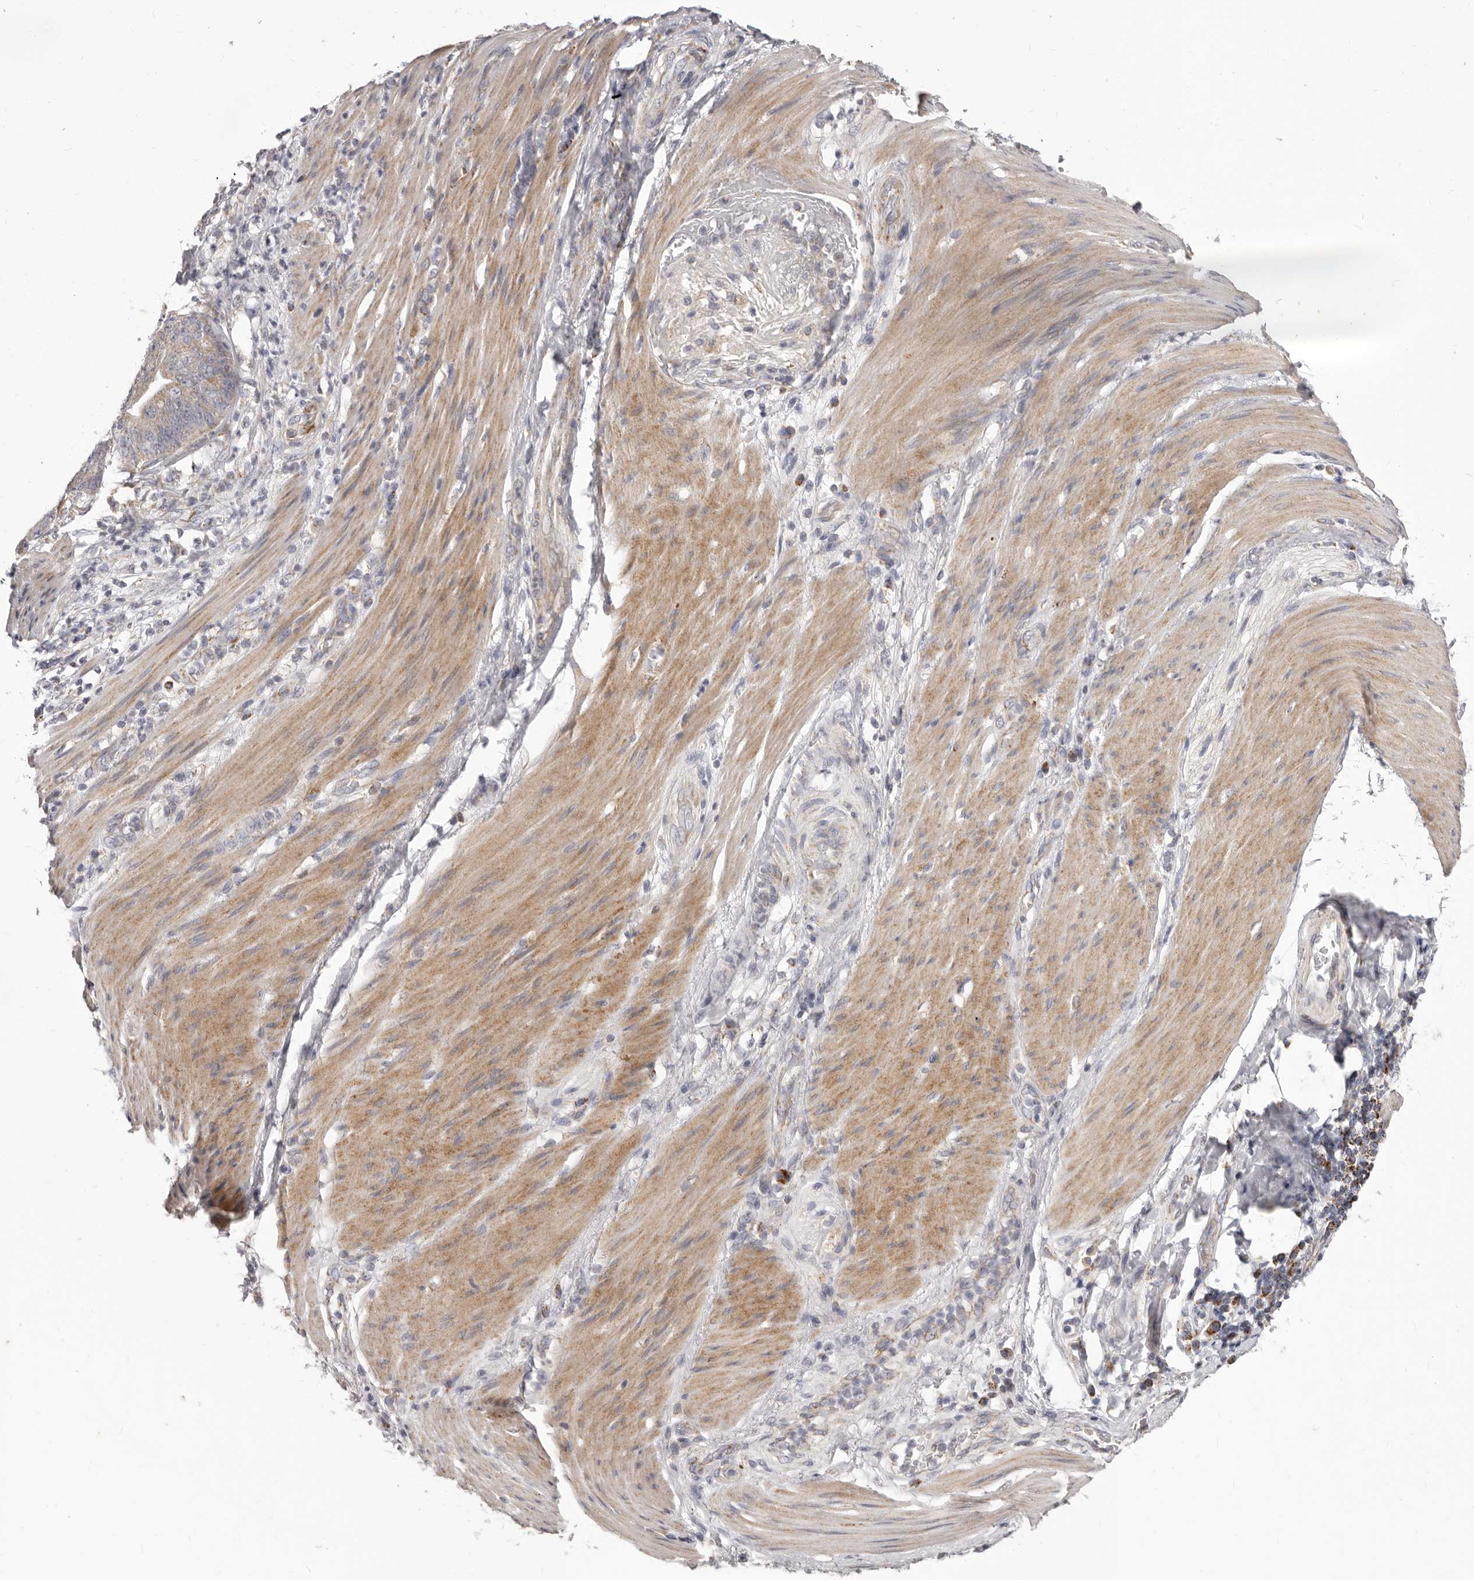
{"staining": {"intensity": "moderate", "quantity": "25%-75%", "location": "cytoplasmic/membranous"}, "tissue": "stomach cancer", "cell_type": "Tumor cells", "image_type": "cancer", "snomed": [{"axis": "morphology", "description": "Adenocarcinoma, NOS"}, {"axis": "topography", "description": "Stomach"}], "caption": "A high-resolution photomicrograph shows immunohistochemistry staining of stomach cancer (adenocarcinoma), which displays moderate cytoplasmic/membranous staining in approximately 25%-75% of tumor cells.", "gene": "PRMT2", "patient": {"sex": "female", "age": 73}}